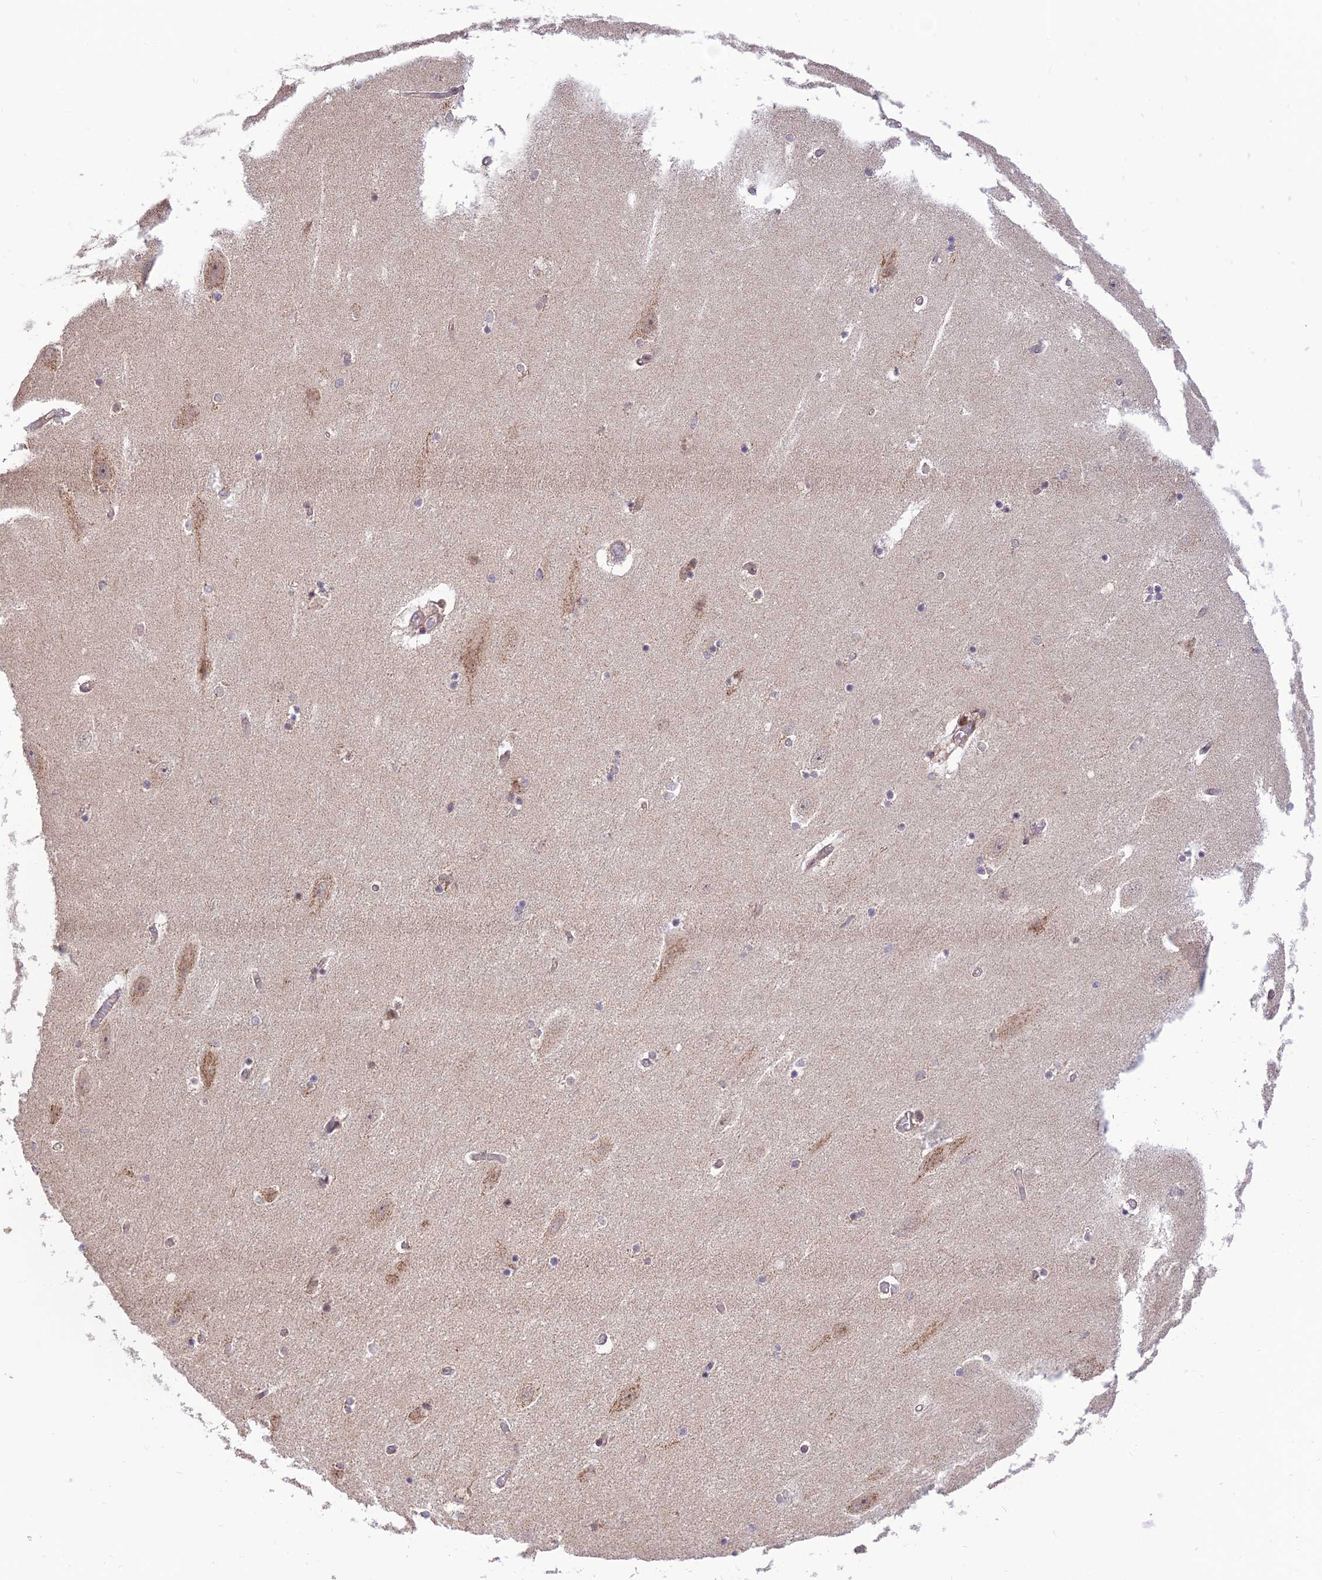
{"staining": {"intensity": "negative", "quantity": "none", "location": "none"}, "tissue": "hippocampus", "cell_type": "Glial cells", "image_type": "normal", "snomed": [{"axis": "morphology", "description": "Normal tissue, NOS"}, {"axis": "topography", "description": "Hippocampus"}], "caption": "This is an IHC histopathology image of unremarkable human hippocampus. There is no positivity in glial cells.", "gene": "GOLGA3", "patient": {"sex": "female", "age": 54}}